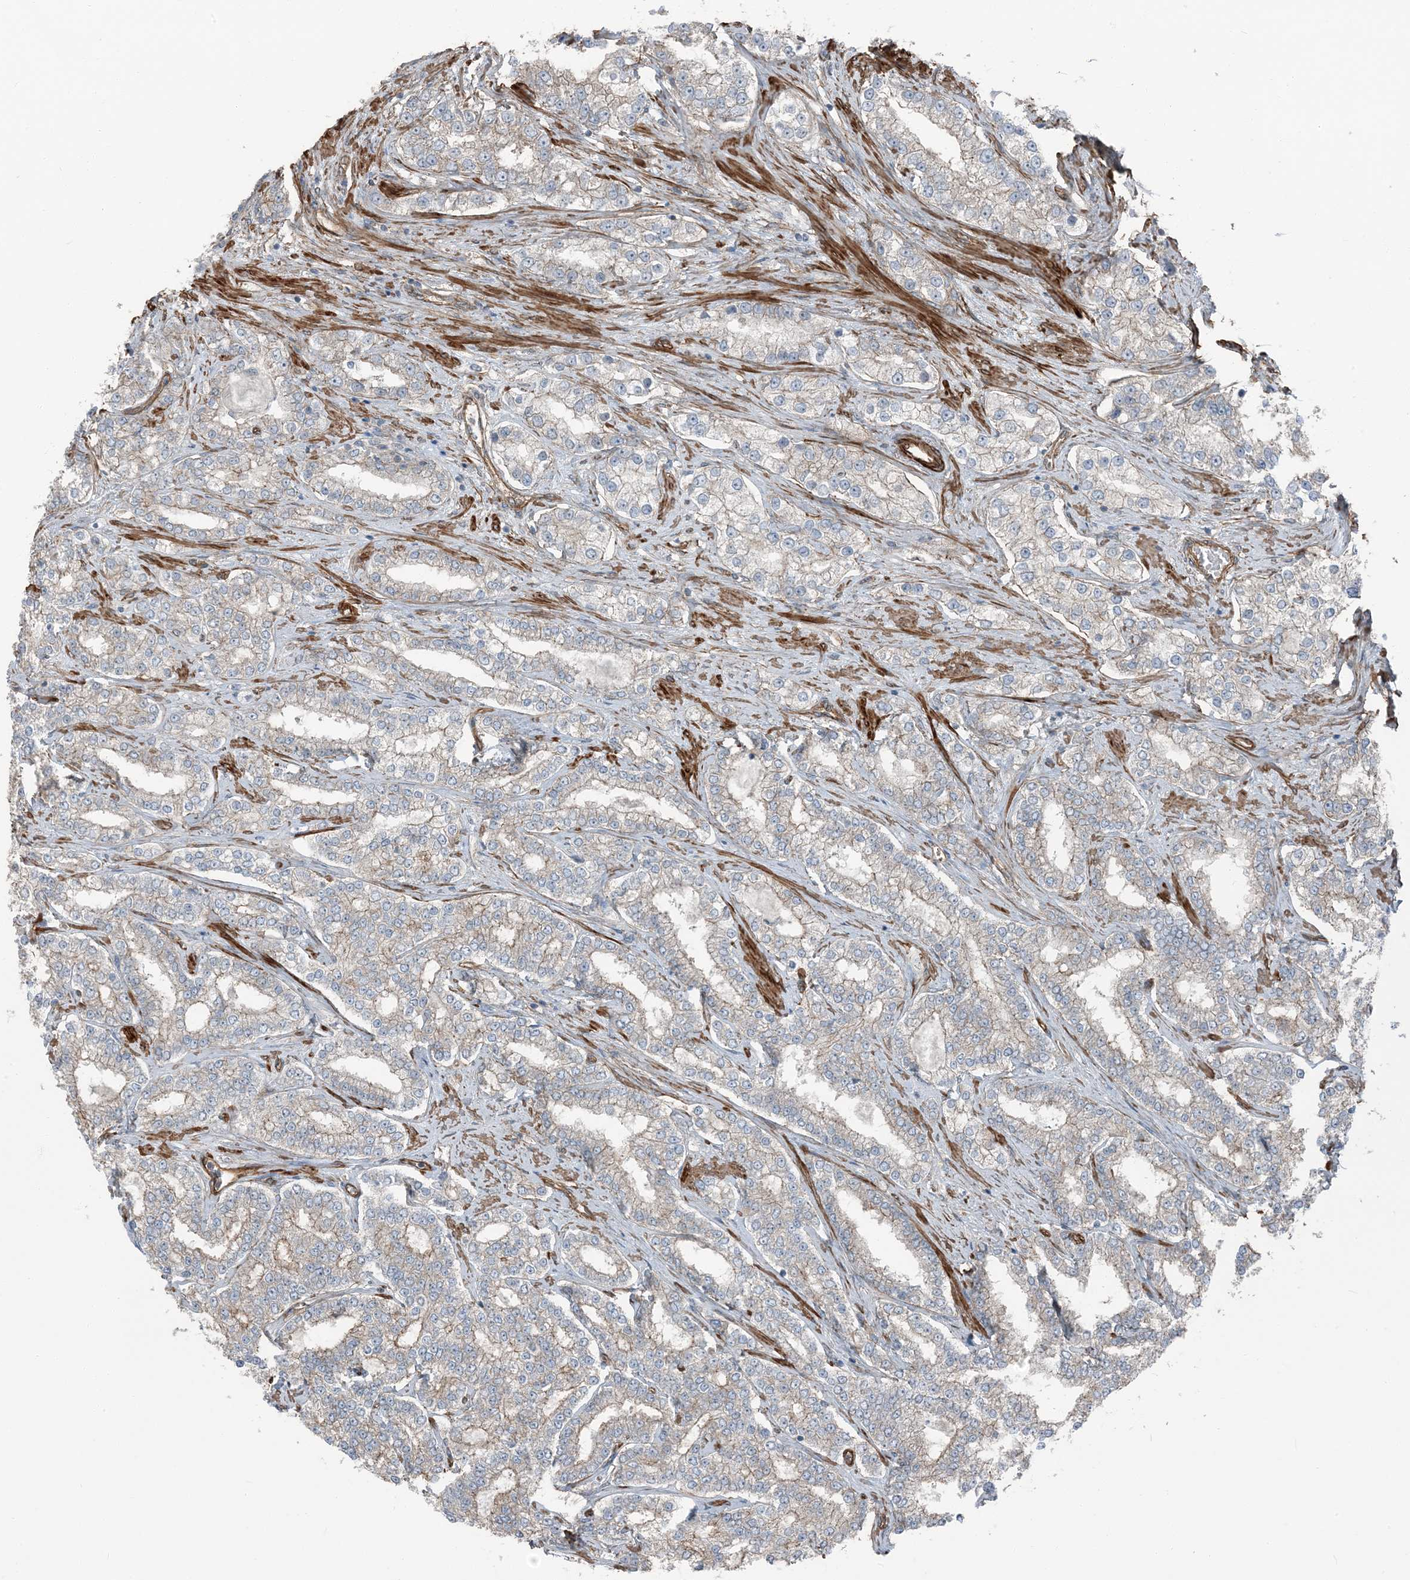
{"staining": {"intensity": "weak", "quantity": "<25%", "location": "cytoplasmic/membranous"}, "tissue": "prostate cancer", "cell_type": "Tumor cells", "image_type": "cancer", "snomed": [{"axis": "morphology", "description": "Normal tissue, NOS"}, {"axis": "morphology", "description": "Adenocarcinoma, High grade"}, {"axis": "topography", "description": "Prostate"}], "caption": "High-grade adenocarcinoma (prostate) was stained to show a protein in brown. There is no significant staining in tumor cells. (Immunohistochemistry, brightfield microscopy, high magnification).", "gene": "ZFP90", "patient": {"sex": "male", "age": 83}}